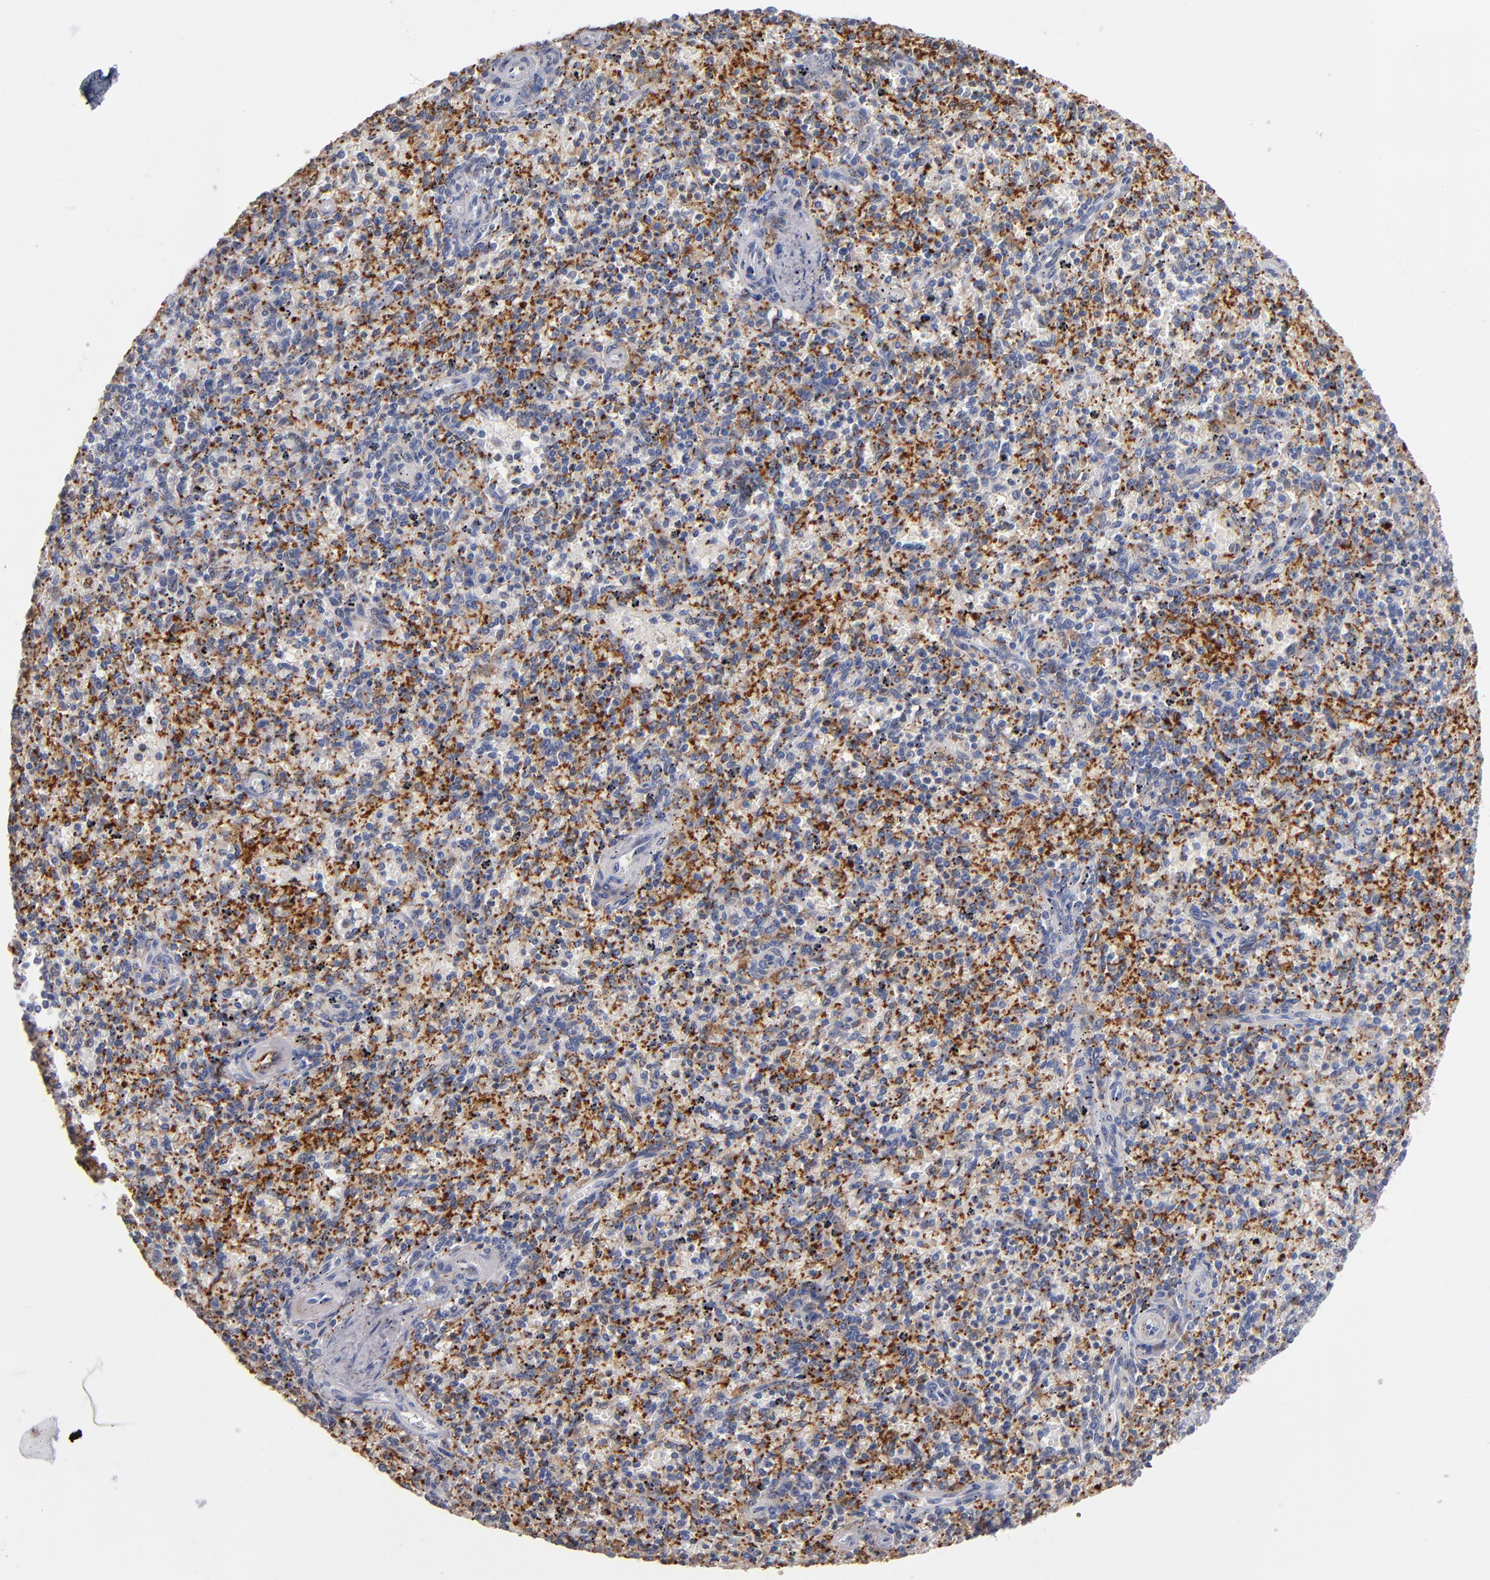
{"staining": {"intensity": "moderate", "quantity": "25%-75%", "location": "cytoplasmic/membranous"}, "tissue": "spleen", "cell_type": "Cells in red pulp", "image_type": "normal", "snomed": [{"axis": "morphology", "description": "Normal tissue, NOS"}, {"axis": "topography", "description": "Spleen"}], "caption": "A micrograph of spleen stained for a protein shows moderate cytoplasmic/membranous brown staining in cells in red pulp.", "gene": "SELP", "patient": {"sex": "male", "age": 72}}